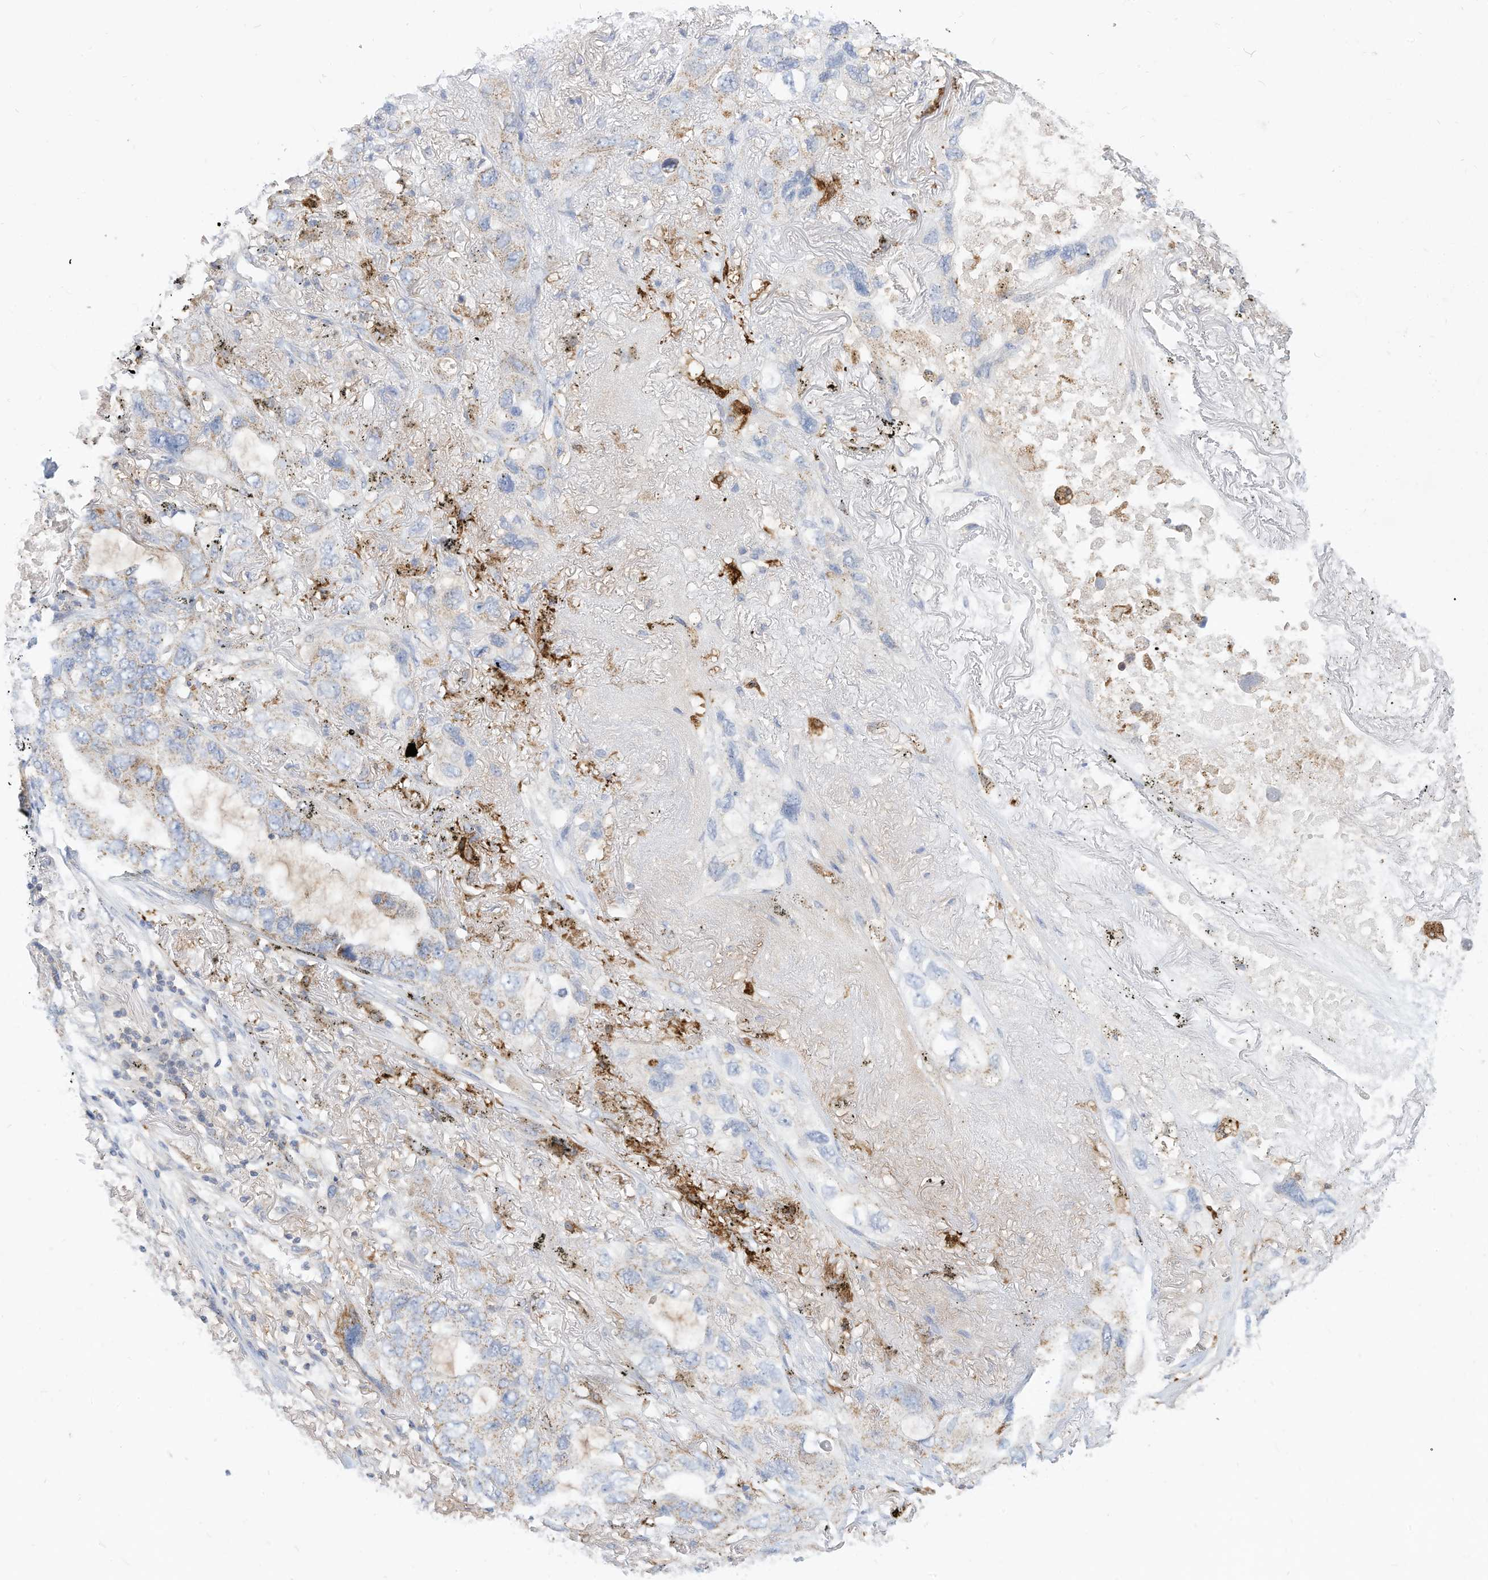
{"staining": {"intensity": "weak", "quantity": "<25%", "location": "cytoplasmic/membranous"}, "tissue": "lung cancer", "cell_type": "Tumor cells", "image_type": "cancer", "snomed": [{"axis": "morphology", "description": "Squamous cell carcinoma, NOS"}, {"axis": "topography", "description": "Lung"}], "caption": "An image of lung squamous cell carcinoma stained for a protein demonstrates no brown staining in tumor cells.", "gene": "RHOH", "patient": {"sex": "female", "age": 73}}